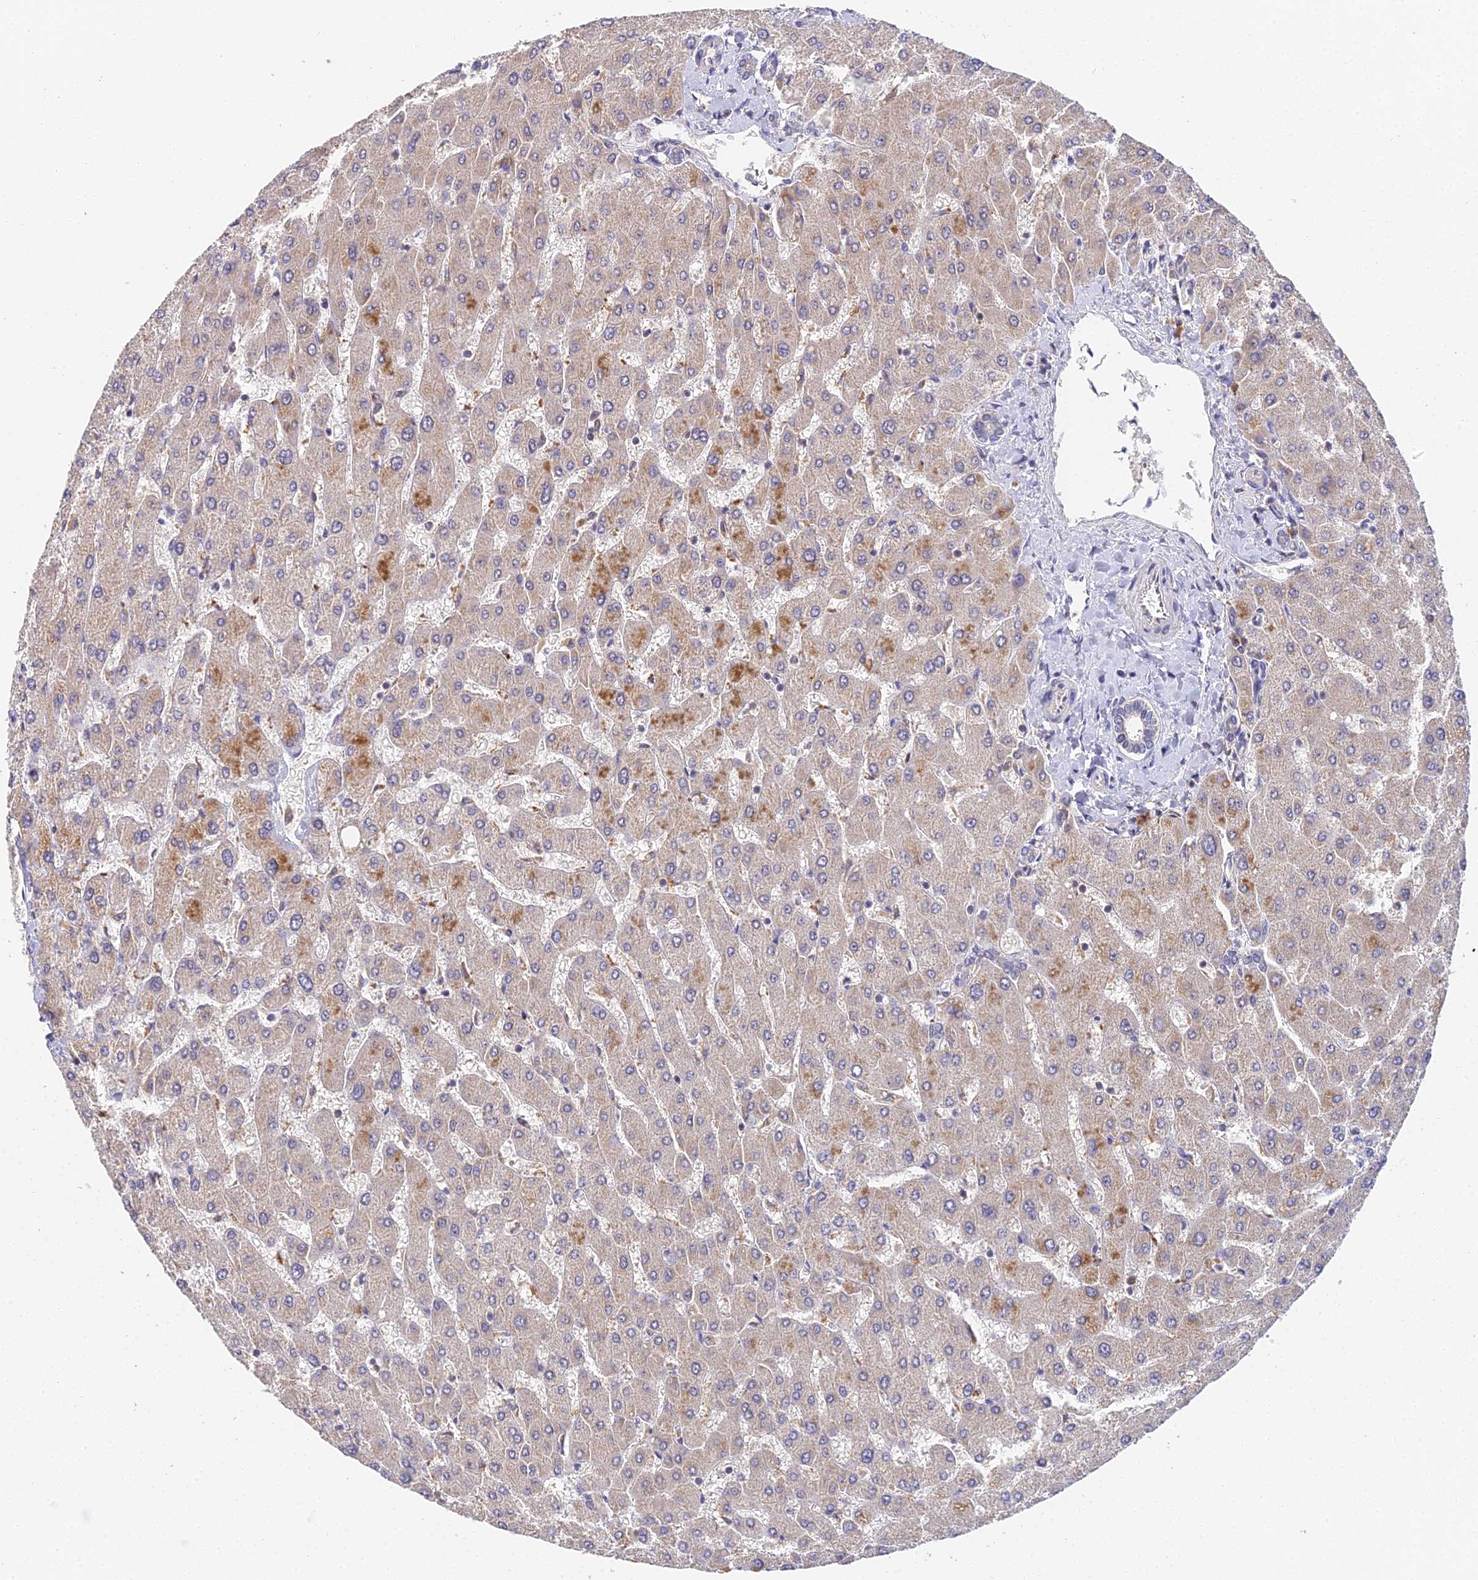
{"staining": {"intensity": "weak", "quantity": "25%-75%", "location": "cytoplasmic/membranous"}, "tissue": "liver", "cell_type": "Cholangiocytes", "image_type": "normal", "snomed": [{"axis": "morphology", "description": "Normal tissue, NOS"}, {"axis": "topography", "description": "Liver"}], "caption": "IHC of benign liver demonstrates low levels of weak cytoplasmic/membranous staining in about 25%-75% of cholangiocytes.", "gene": "TPRX1", "patient": {"sex": "male", "age": 55}}